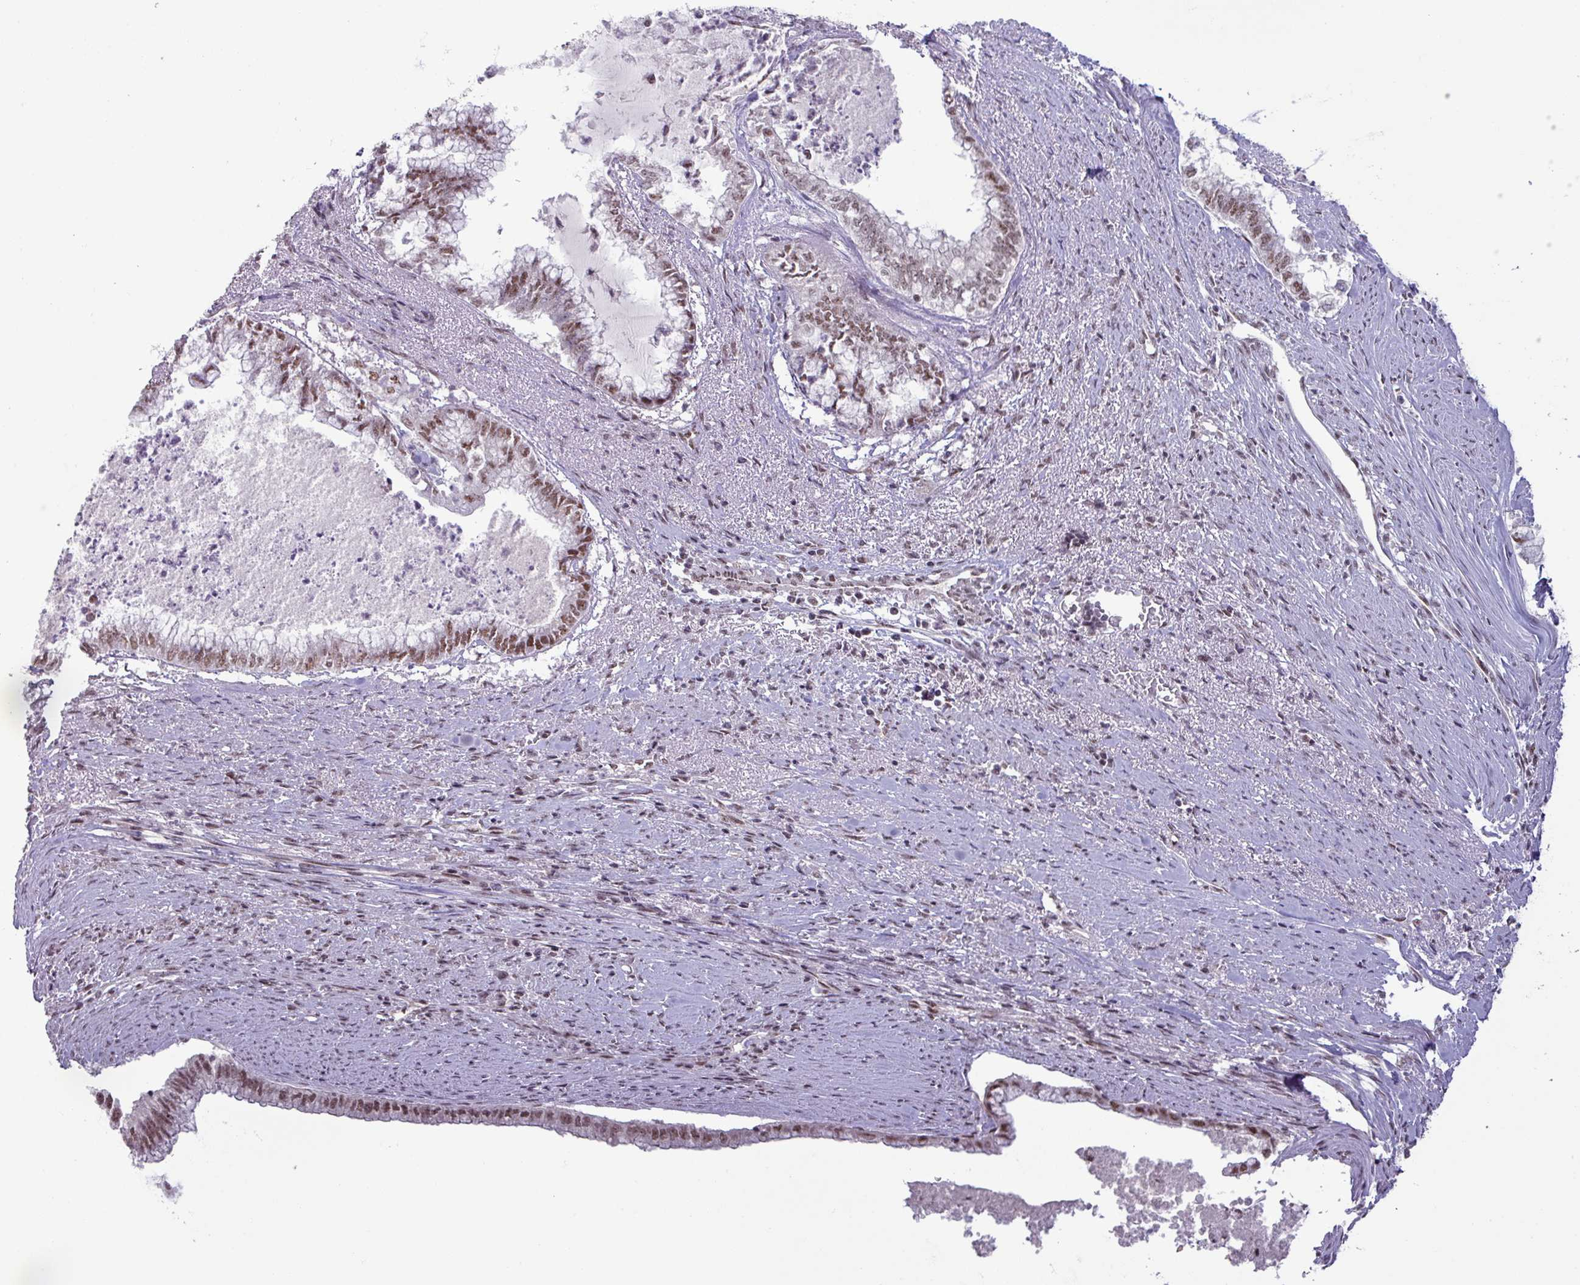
{"staining": {"intensity": "moderate", "quantity": "25%-75%", "location": "nuclear"}, "tissue": "endometrial cancer", "cell_type": "Tumor cells", "image_type": "cancer", "snomed": [{"axis": "morphology", "description": "Adenocarcinoma, NOS"}, {"axis": "topography", "description": "Endometrium"}], "caption": "Endometrial cancer stained for a protein (brown) displays moderate nuclear positive expression in about 25%-75% of tumor cells.", "gene": "PTPN20", "patient": {"sex": "female", "age": 79}}